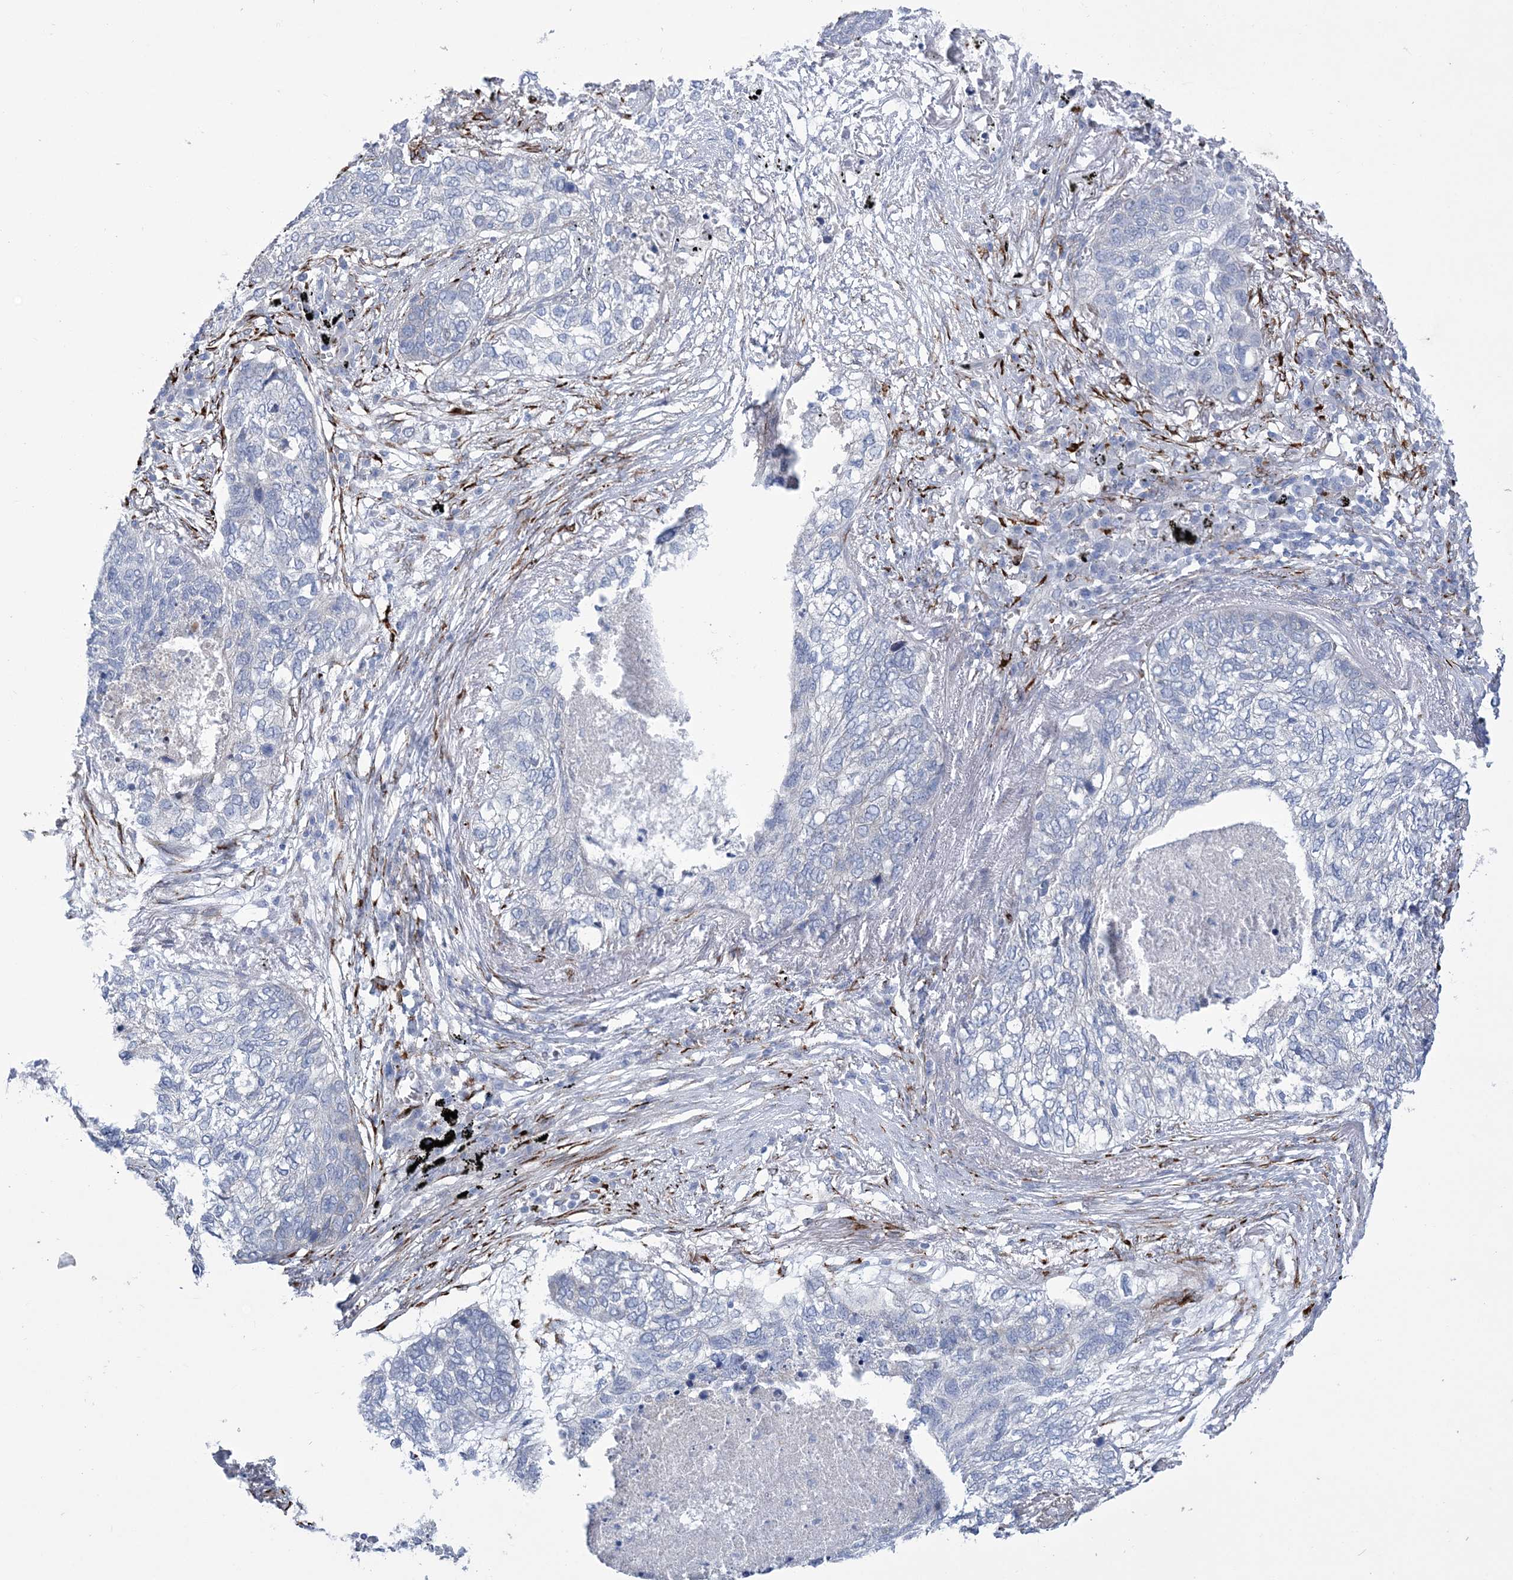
{"staining": {"intensity": "negative", "quantity": "none", "location": "none"}, "tissue": "lung cancer", "cell_type": "Tumor cells", "image_type": "cancer", "snomed": [{"axis": "morphology", "description": "Squamous cell carcinoma, NOS"}, {"axis": "topography", "description": "Lung"}], "caption": "Immunohistochemical staining of human squamous cell carcinoma (lung) displays no significant expression in tumor cells. The staining is performed using DAB brown chromogen with nuclei counter-stained in using hematoxylin.", "gene": "RAB11FIP5", "patient": {"sex": "female", "age": 63}}